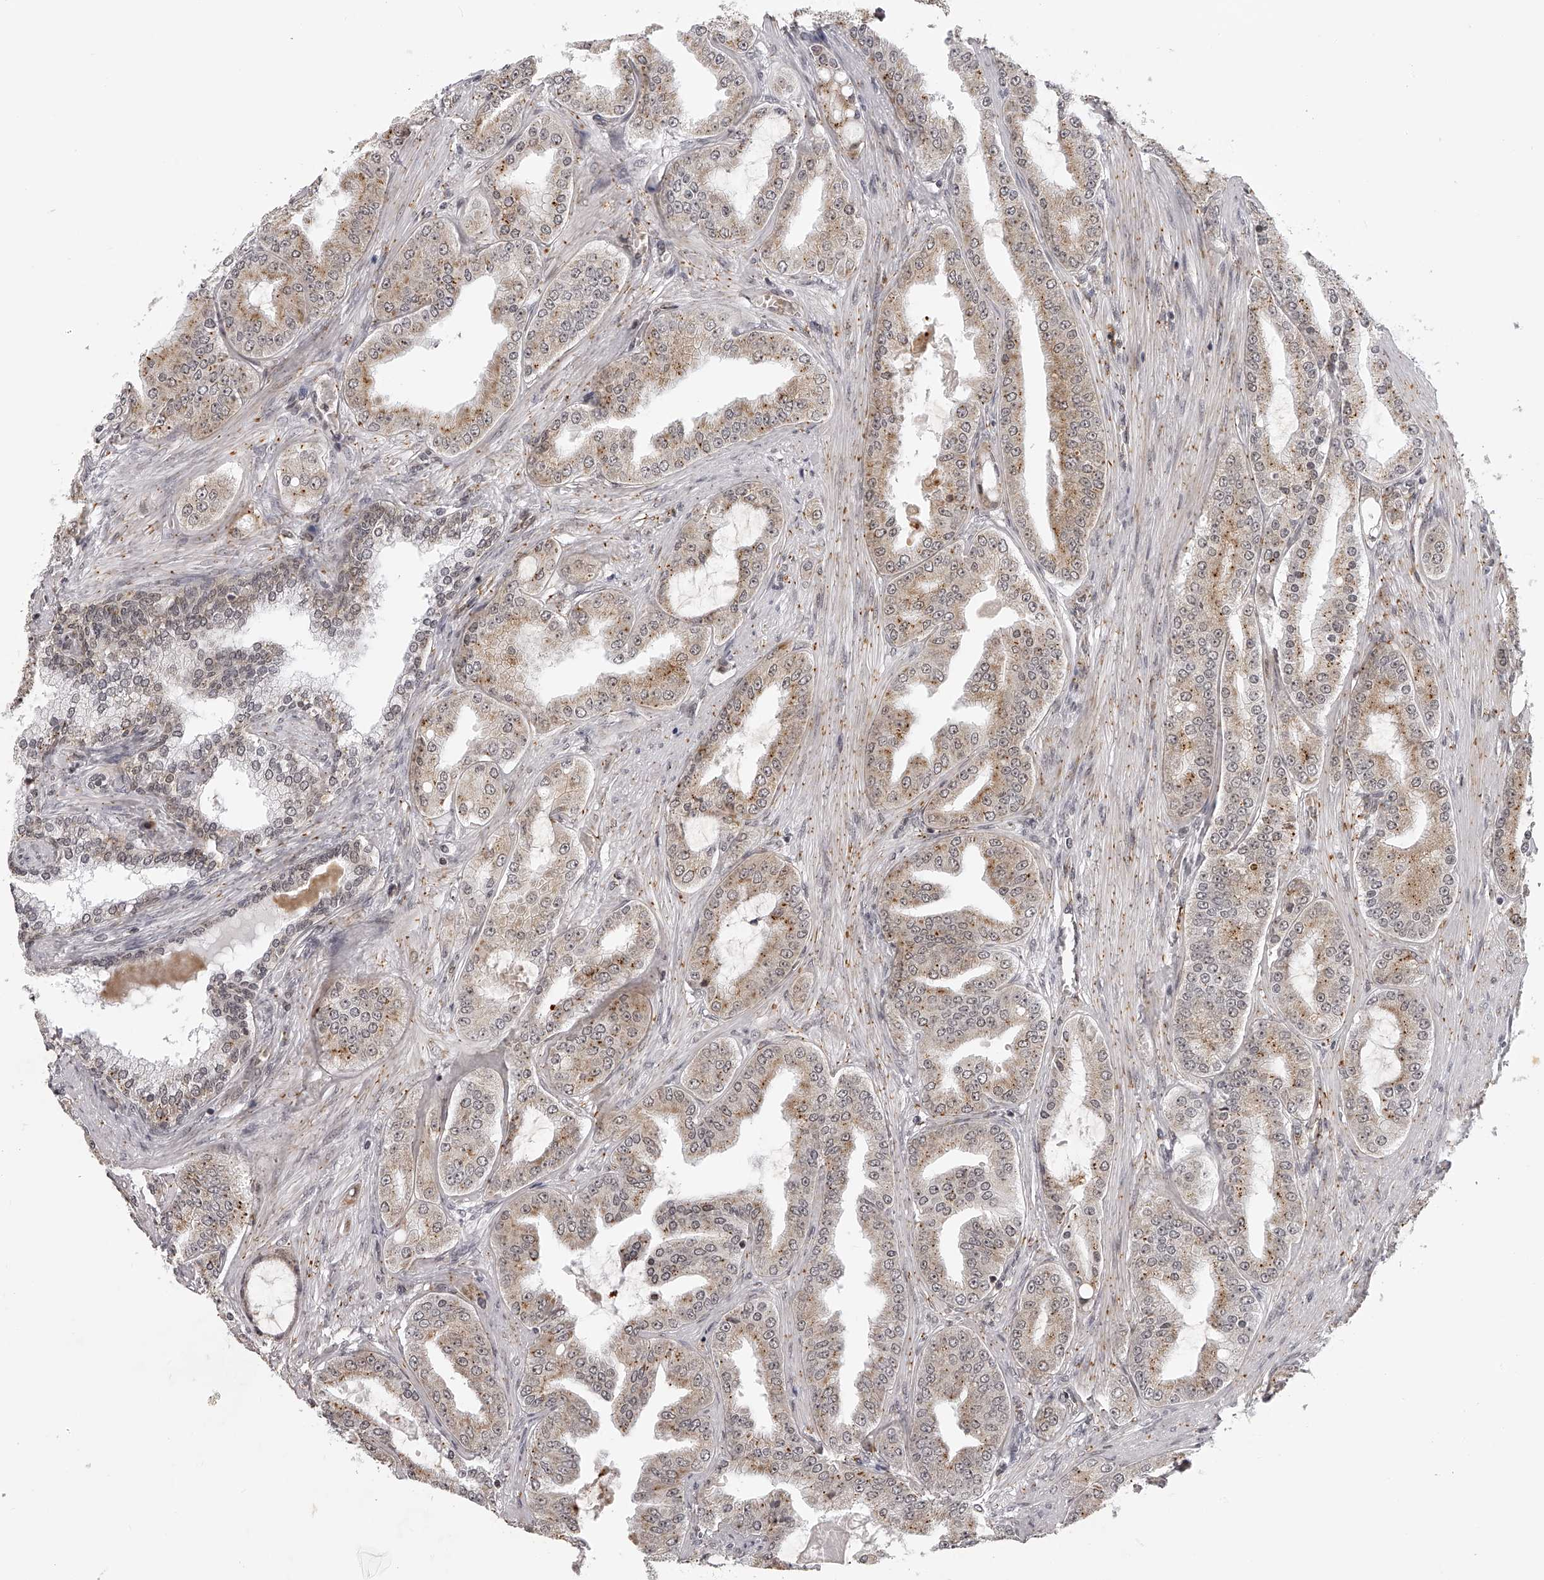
{"staining": {"intensity": "moderate", "quantity": ">75%", "location": "cytoplasmic/membranous"}, "tissue": "prostate cancer", "cell_type": "Tumor cells", "image_type": "cancer", "snomed": [{"axis": "morphology", "description": "Adenocarcinoma, High grade"}, {"axis": "topography", "description": "Prostate"}], "caption": "Brown immunohistochemical staining in human high-grade adenocarcinoma (prostate) demonstrates moderate cytoplasmic/membranous positivity in approximately >75% of tumor cells.", "gene": "ODF2L", "patient": {"sex": "male", "age": 60}}